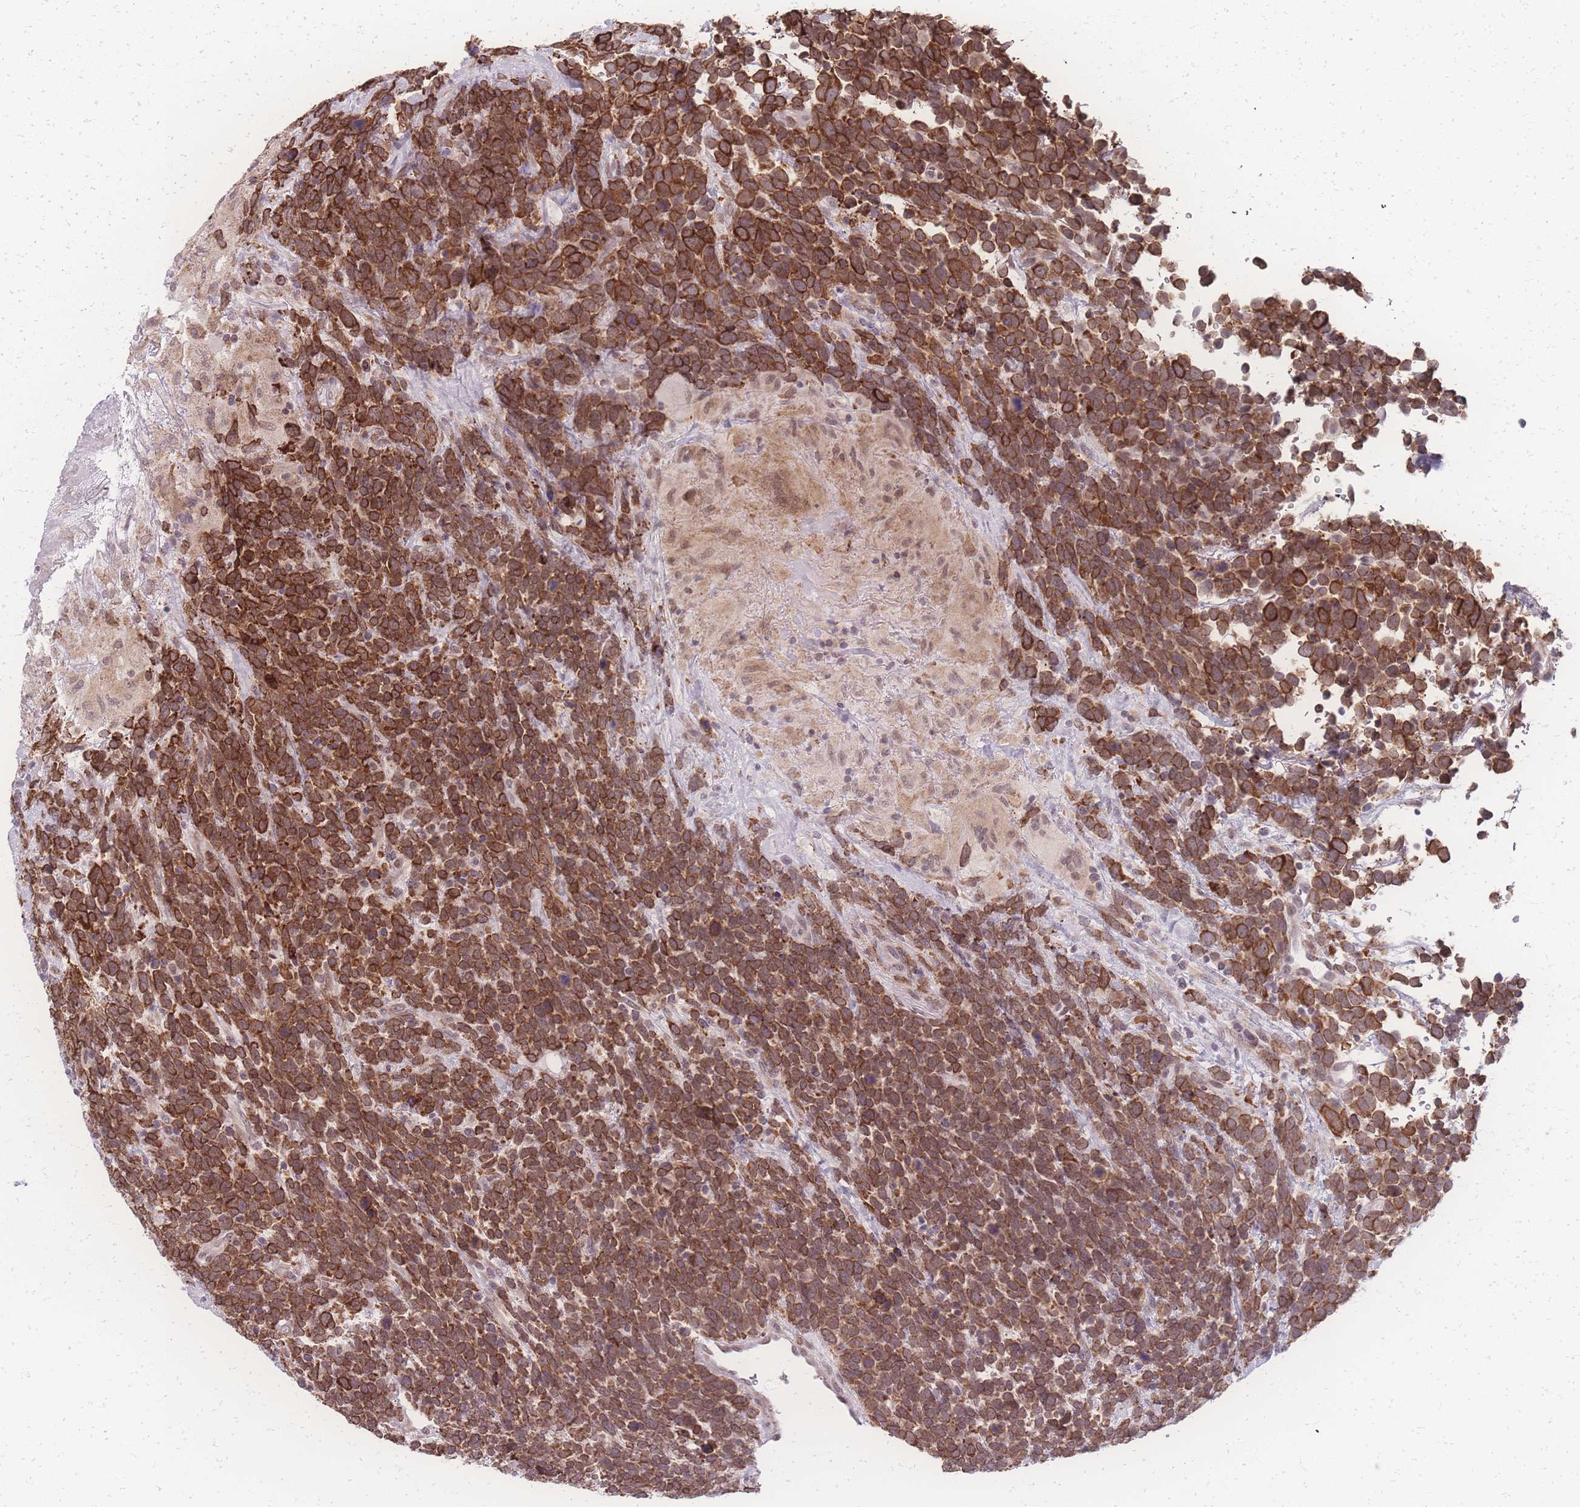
{"staining": {"intensity": "strong", "quantity": ">75%", "location": "cytoplasmic/membranous,nuclear"}, "tissue": "urothelial cancer", "cell_type": "Tumor cells", "image_type": "cancer", "snomed": [{"axis": "morphology", "description": "Urothelial carcinoma, High grade"}, {"axis": "topography", "description": "Urinary bladder"}], "caption": "Protein expression analysis of human urothelial cancer reveals strong cytoplasmic/membranous and nuclear positivity in approximately >75% of tumor cells.", "gene": "ZC3H13", "patient": {"sex": "female", "age": 82}}